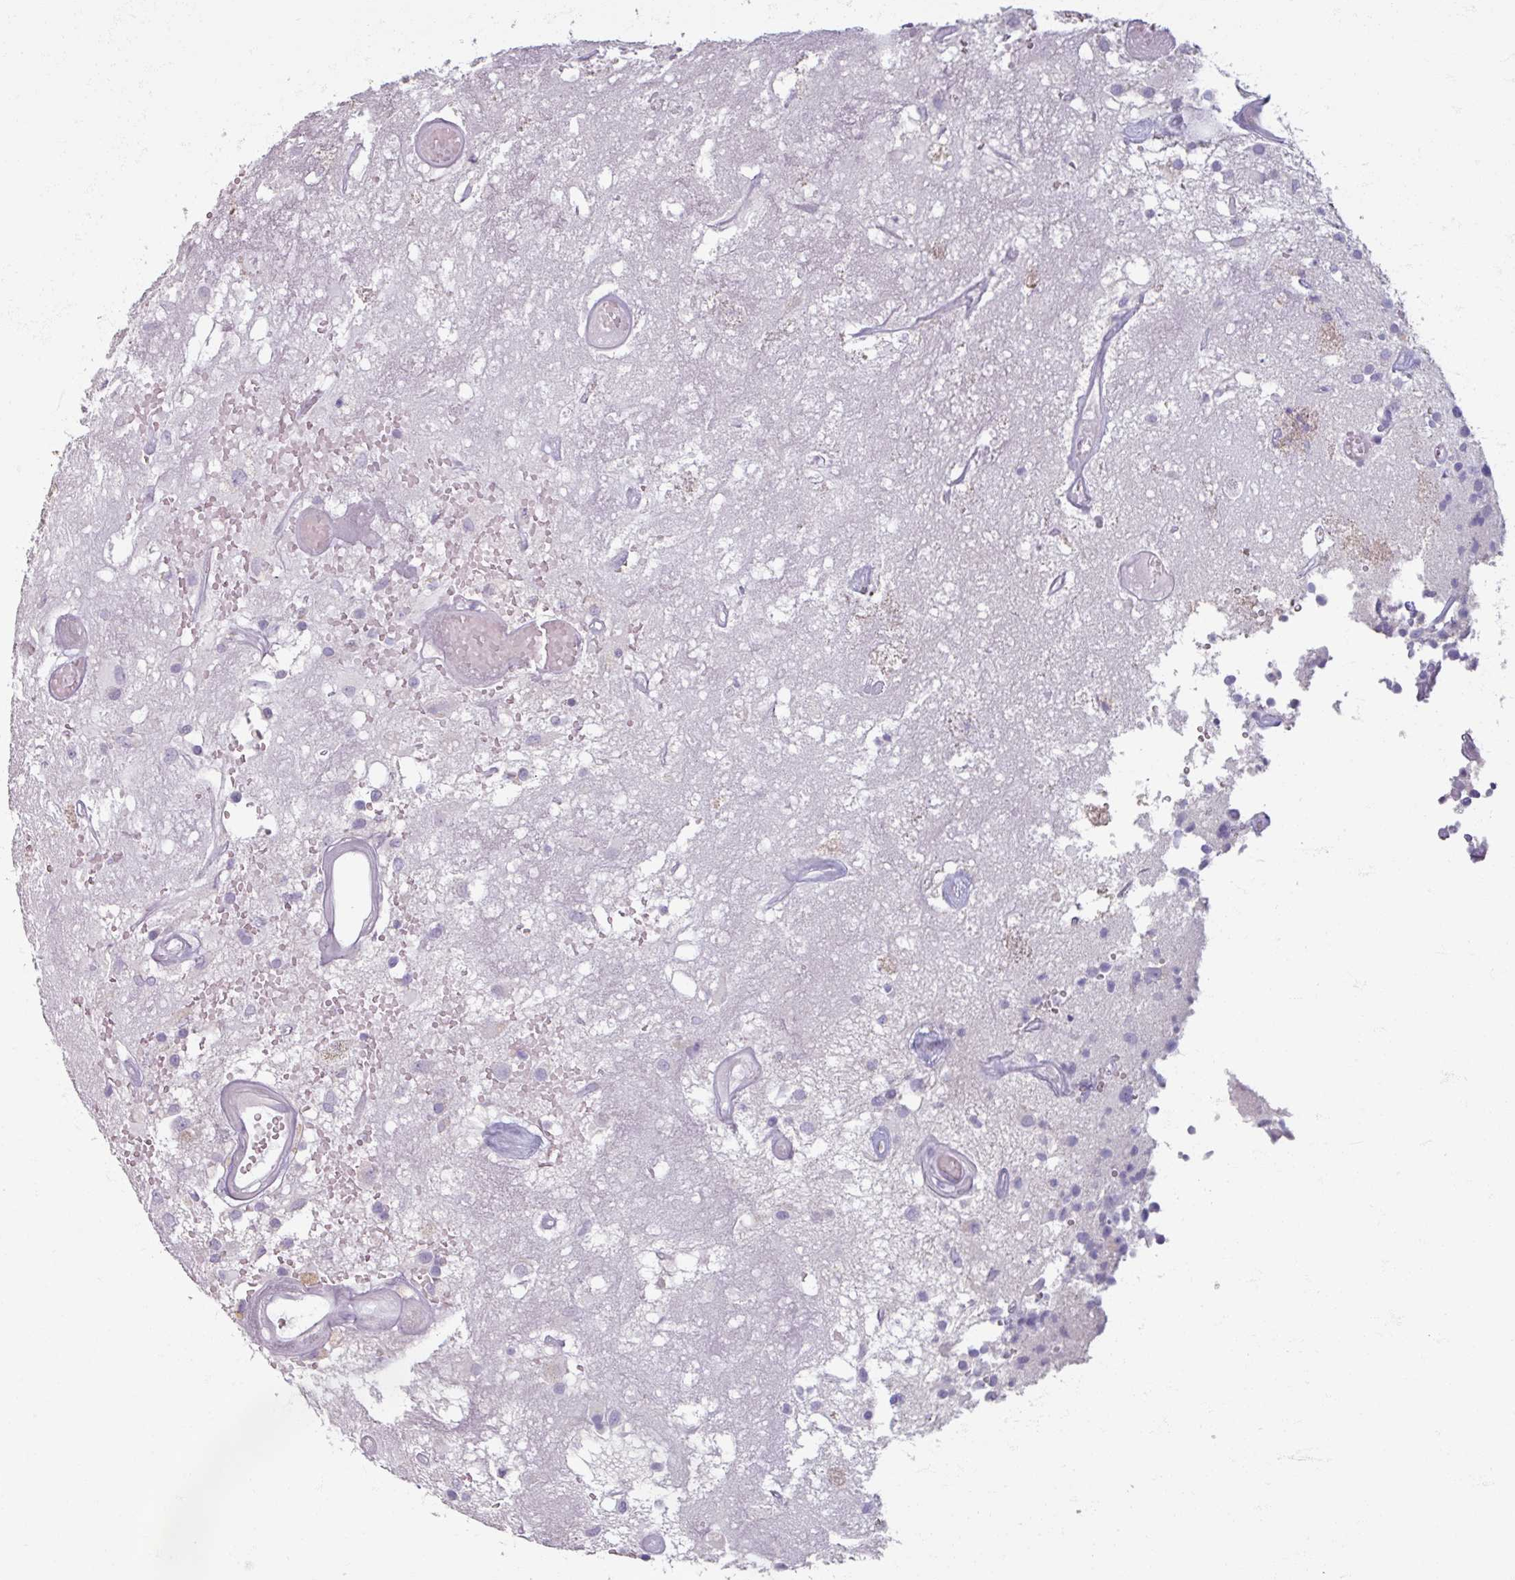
{"staining": {"intensity": "negative", "quantity": "none", "location": "none"}, "tissue": "glioma", "cell_type": "Tumor cells", "image_type": "cancer", "snomed": [{"axis": "morphology", "description": "Glioma, malignant, High grade"}, {"axis": "morphology", "description": "Glioblastoma, NOS"}, {"axis": "topography", "description": "Brain"}], "caption": "This is an immunohistochemistry photomicrograph of glioma. There is no positivity in tumor cells.", "gene": "TG", "patient": {"sex": "male", "age": 60}}